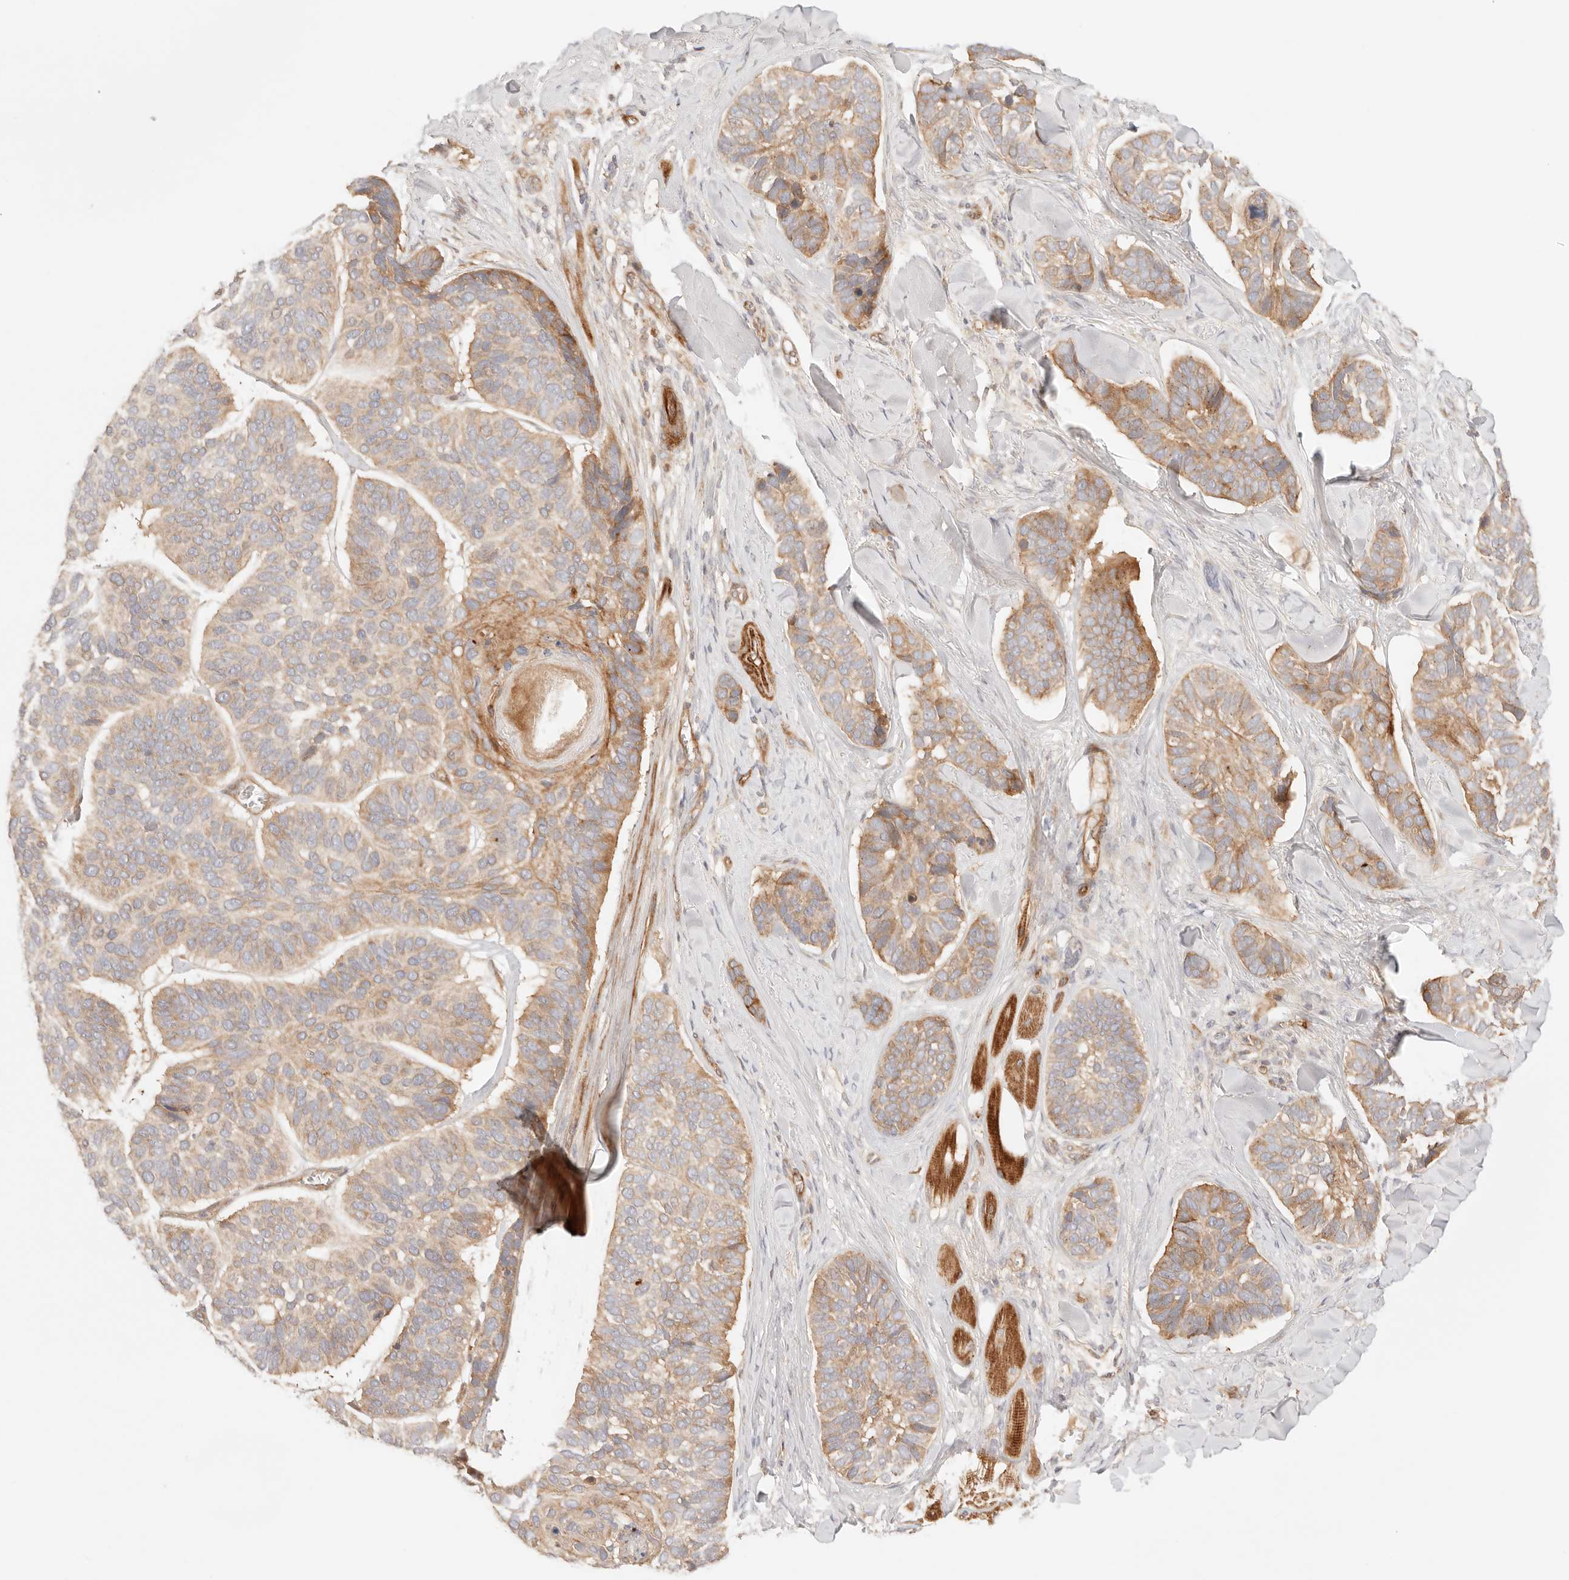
{"staining": {"intensity": "moderate", "quantity": ">75%", "location": "cytoplasmic/membranous"}, "tissue": "skin cancer", "cell_type": "Tumor cells", "image_type": "cancer", "snomed": [{"axis": "morphology", "description": "Basal cell carcinoma"}, {"axis": "topography", "description": "Skin"}], "caption": "Protein expression analysis of human basal cell carcinoma (skin) reveals moderate cytoplasmic/membranous staining in about >75% of tumor cells. Ihc stains the protein in brown and the nuclei are stained blue.", "gene": "IL1R2", "patient": {"sex": "male", "age": 62}}